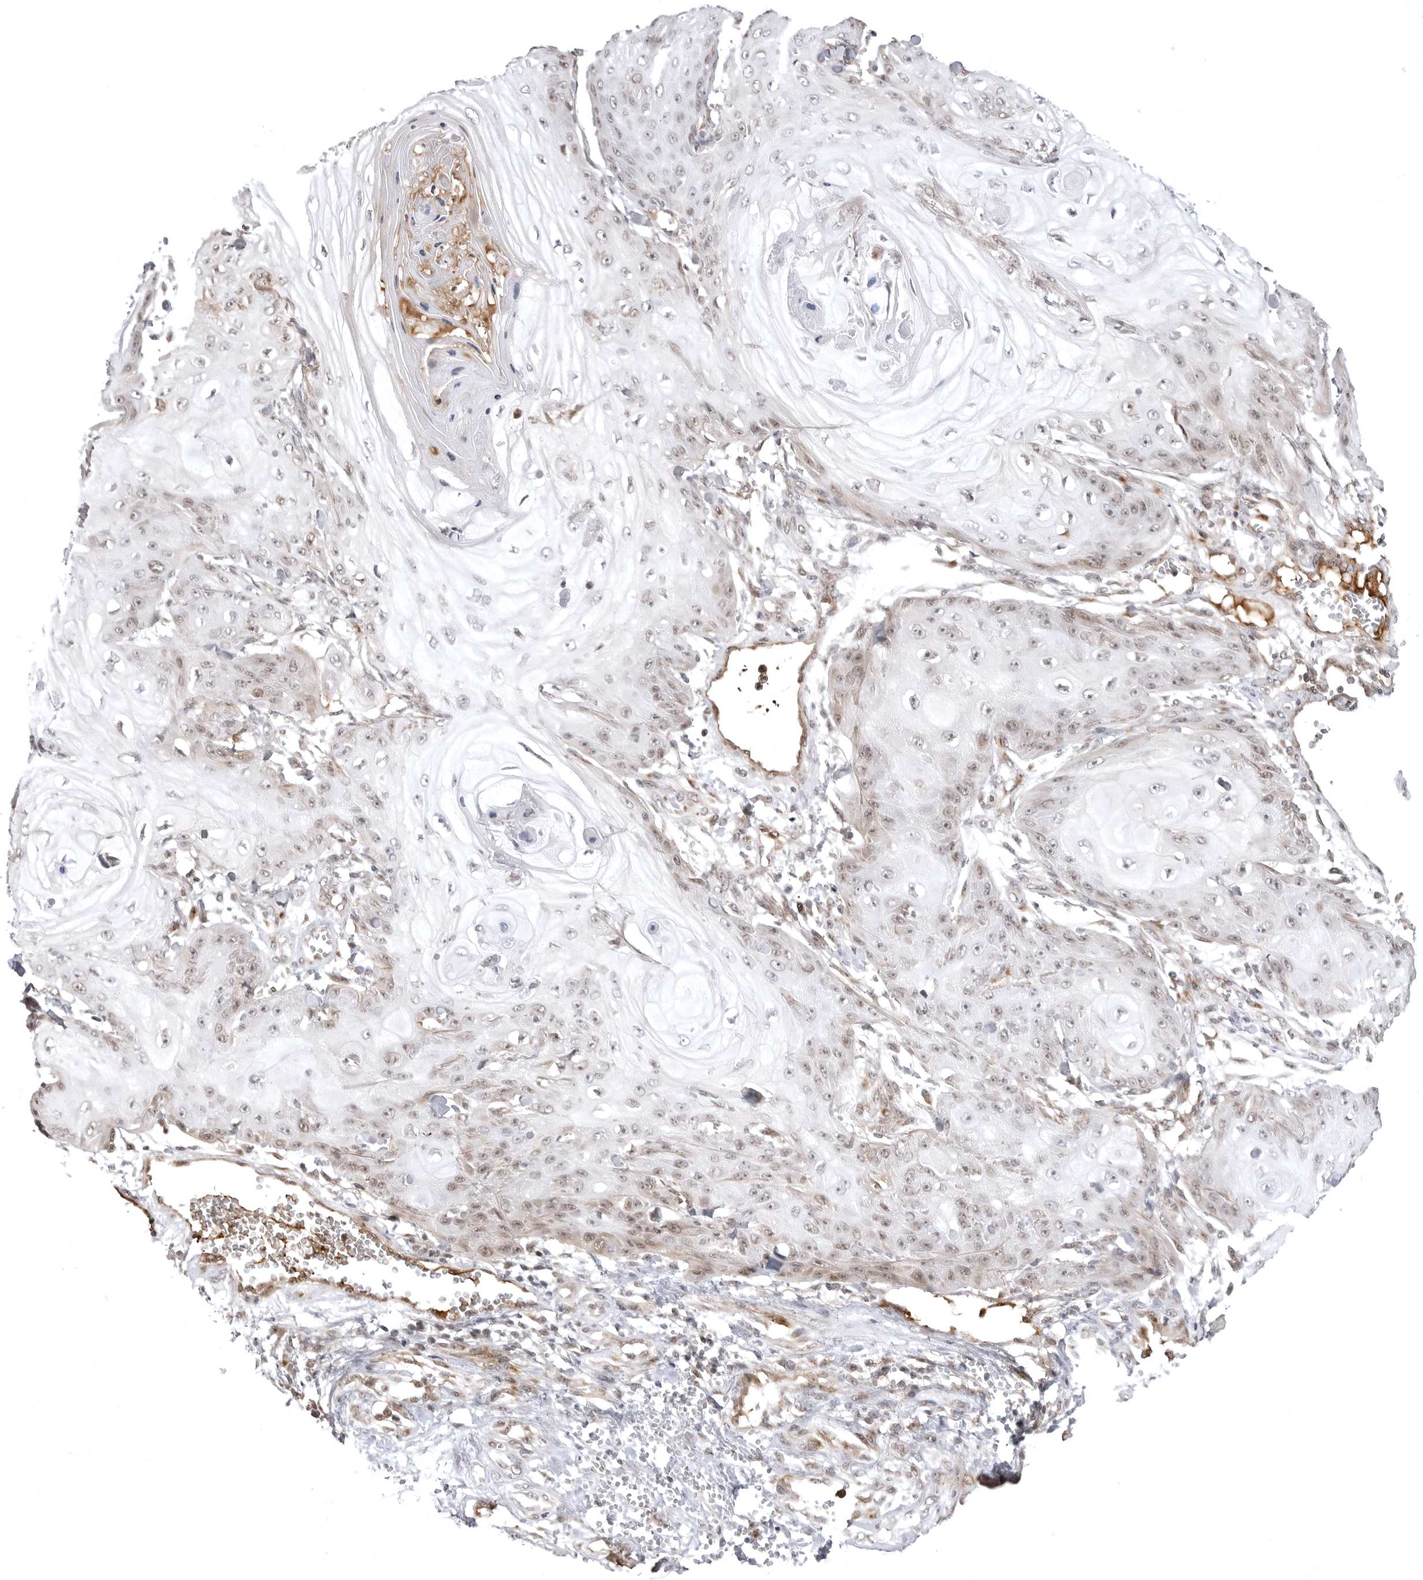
{"staining": {"intensity": "moderate", "quantity": "<25%", "location": "nuclear"}, "tissue": "skin cancer", "cell_type": "Tumor cells", "image_type": "cancer", "snomed": [{"axis": "morphology", "description": "Squamous cell carcinoma, NOS"}, {"axis": "topography", "description": "Skin"}], "caption": "Skin squamous cell carcinoma tissue reveals moderate nuclear staining in about <25% of tumor cells The protein is shown in brown color, while the nuclei are stained blue.", "gene": "PHF3", "patient": {"sex": "male", "age": 74}}